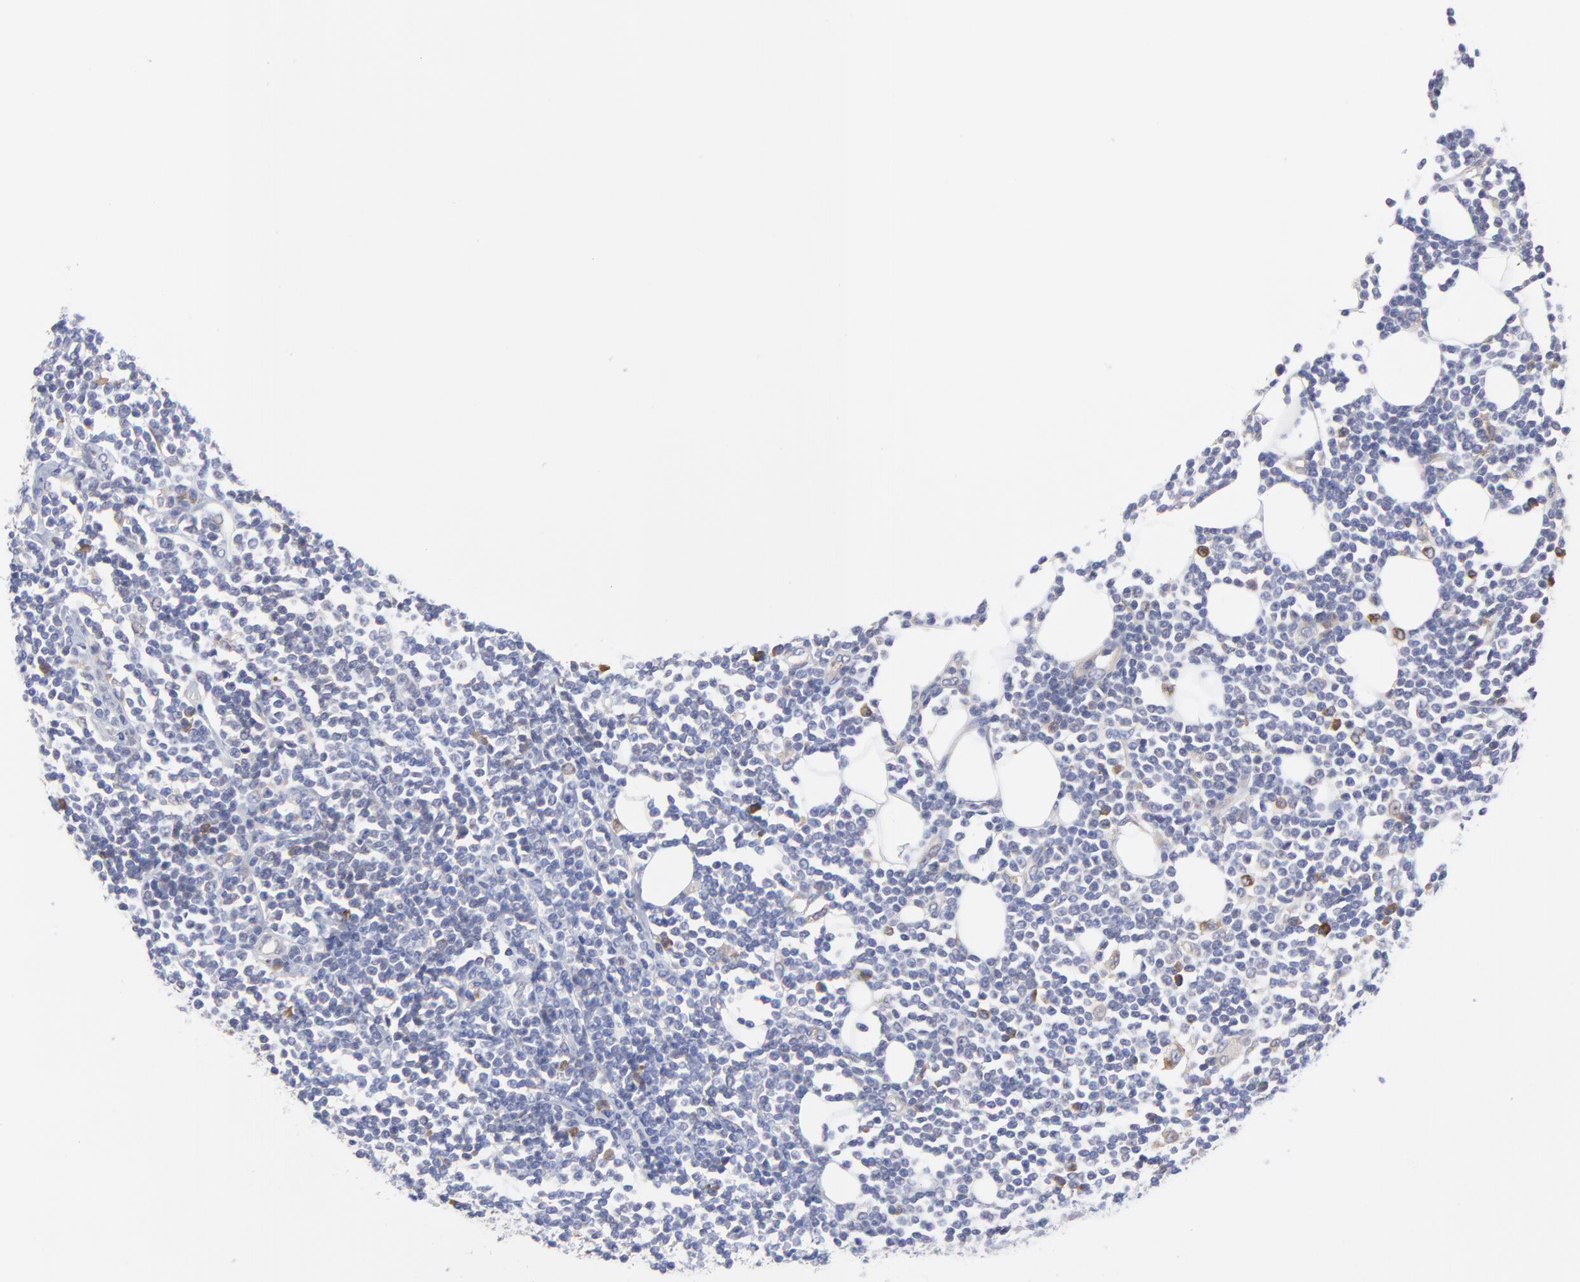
{"staining": {"intensity": "moderate", "quantity": "<25%", "location": "cytoplasmic/membranous"}, "tissue": "lymphoma", "cell_type": "Tumor cells", "image_type": "cancer", "snomed": [{"axis": "morphology", "description": "Malignant lymphoma, non-Hodgkin's type, Low grade"}, {"axis": "topography", "description": "Soft tissue"}], "caption": "A photomicrograph of human lymphoma stained for a protein demonstrates moderate cytoplasmic/membranous brown staining in tumor cells.", "gene": "MOSPD2", "patient": {"sex": "male", "age": 92}}